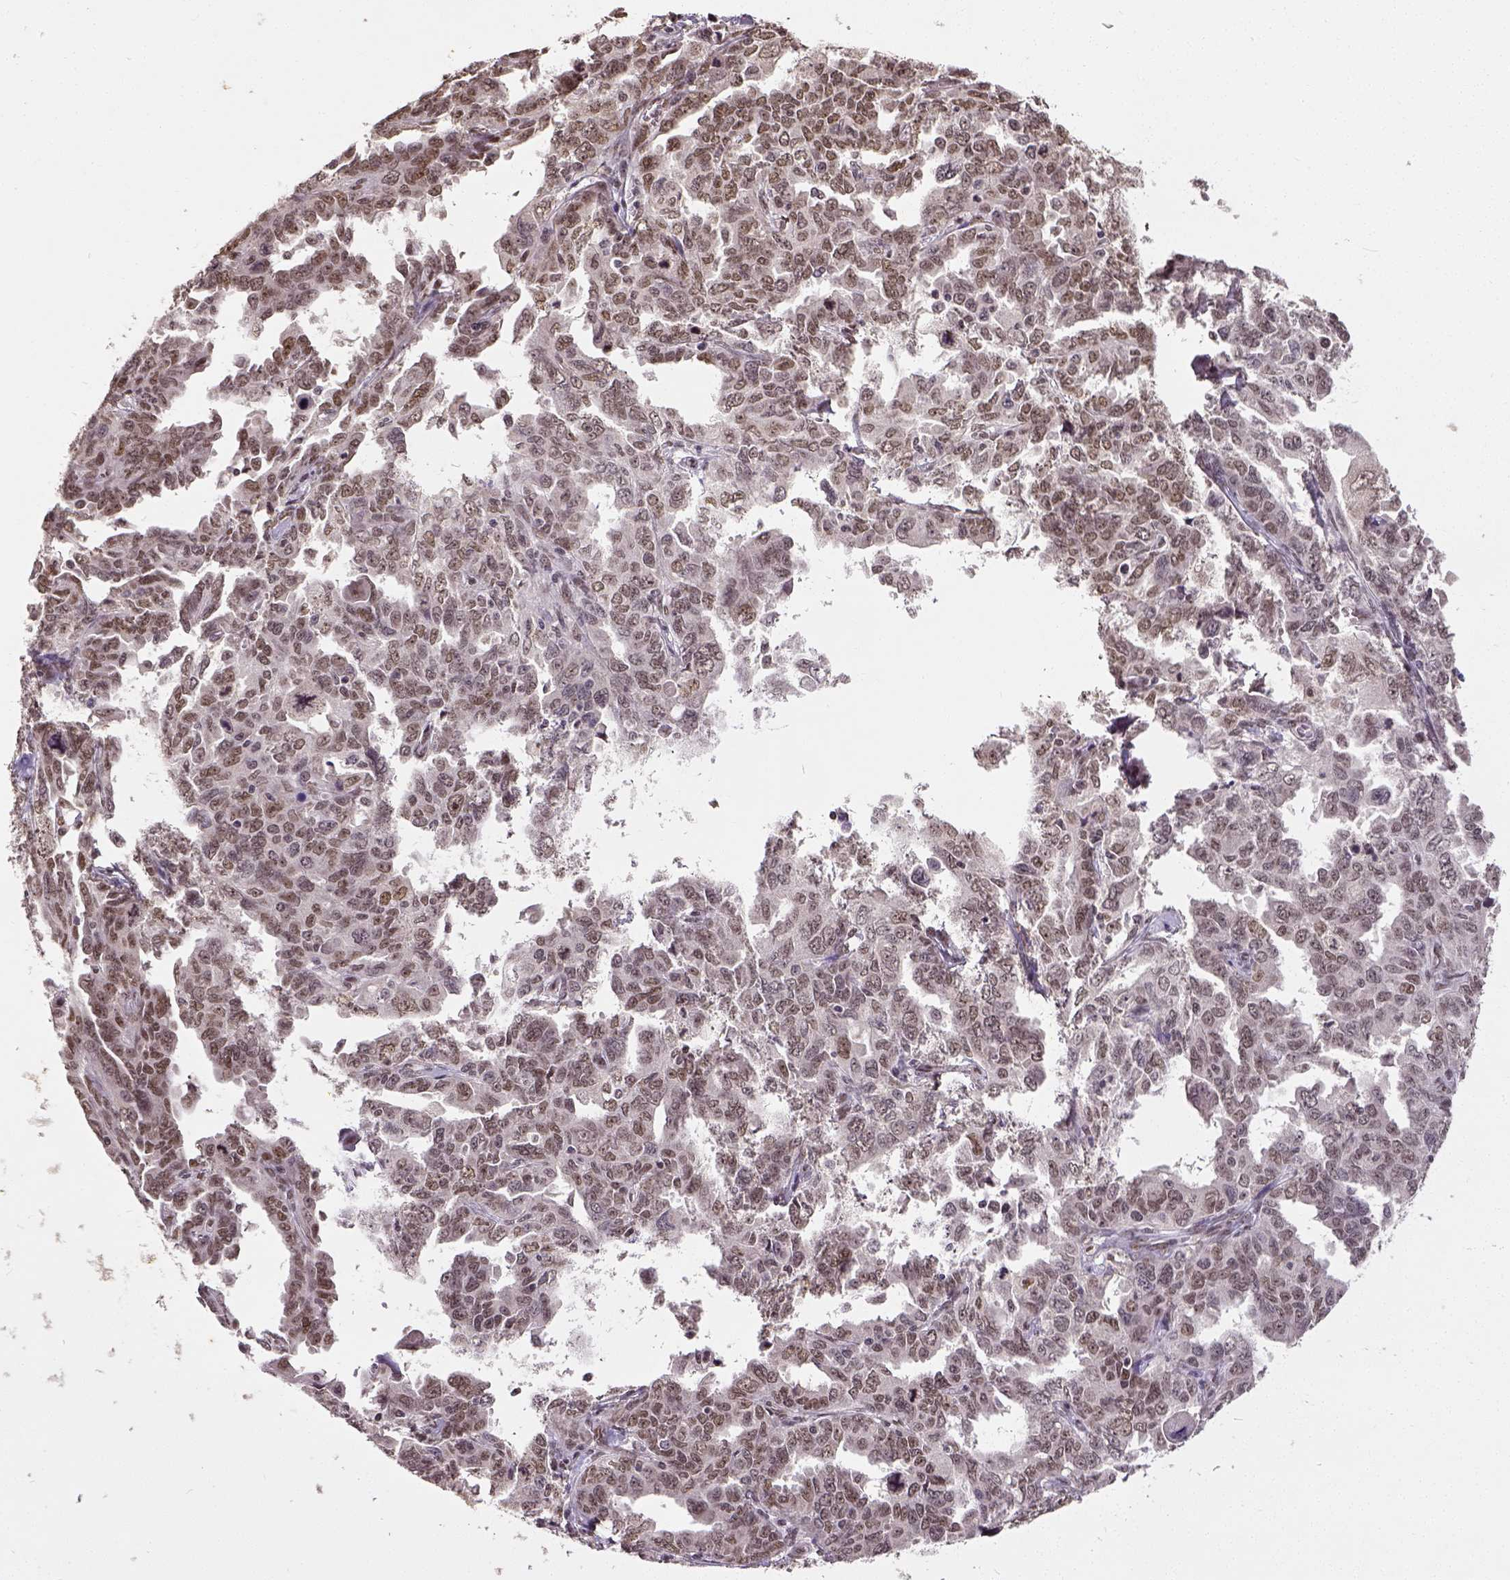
{"staining": {"intensity": "moderate", "quantity": "25%-75%", "location": "nuclear"}, "tissue": "ovarian cancer", "cell_type": "Tumor cells", "image_type": "cancer", "snomed": [{"axis": "morphology", "description": "Adenocarcinoma, NOS"}, {"axis": "morphology", "description": "Carcinoma, endometroid"}, {"axis": "topography", "description": "Ovary"}], "caption": "Protein positivity by immunohistochemistry (IHC) shows moderate nuclear positivity in about 25%-75% of tumor cells in ovarian cancer.", "gene": "ATRX", "patient": {"sex": "female", "age": 72}}